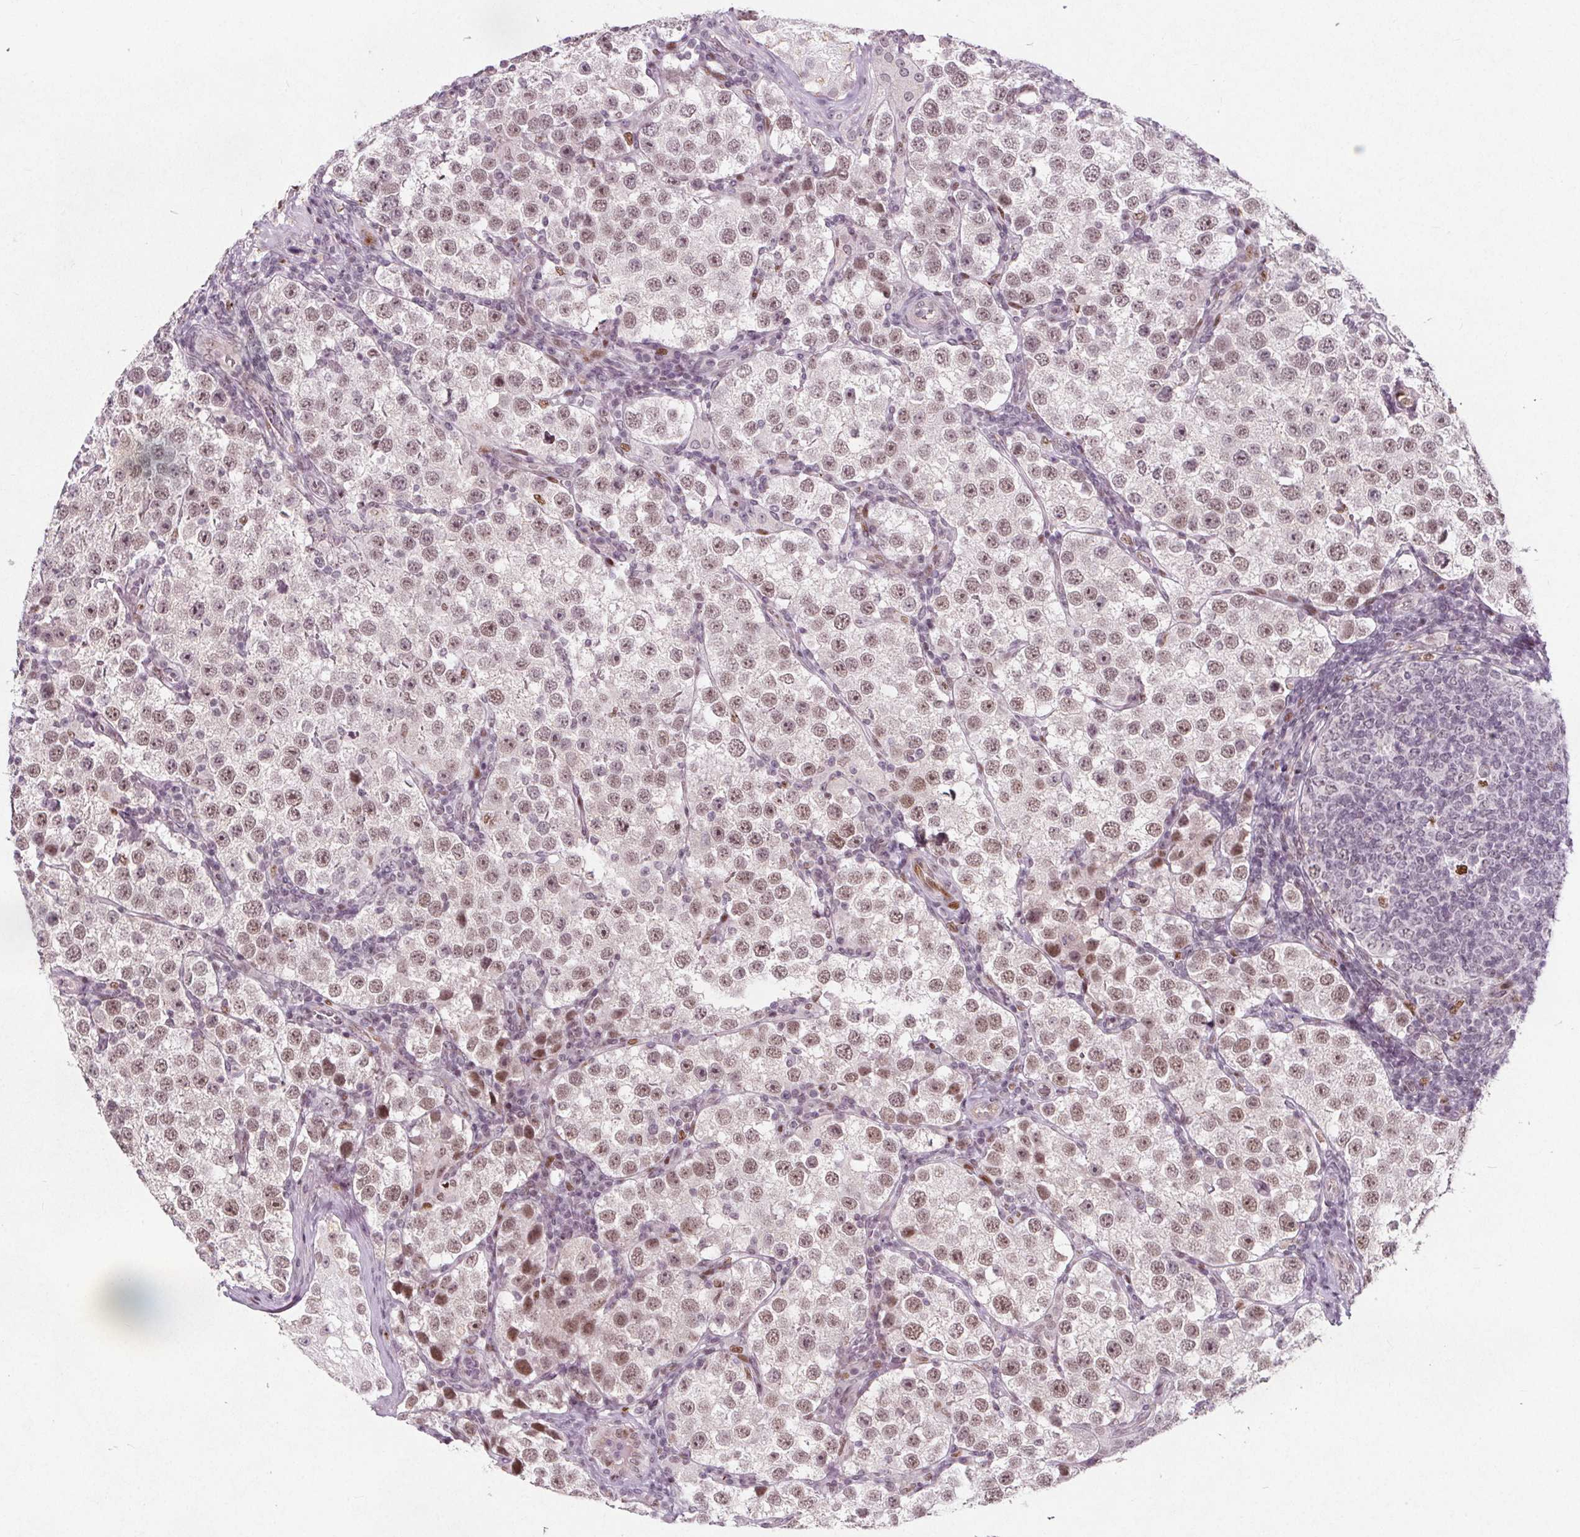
{"staining": {"intensity": "moderate", "quantity": ">75%", "location": "nuclear"}, "tissue": "testis cancer", "cell_type": "Tumor cells", "image_type": "cancer", "snomed": [{"axis": "morphology", "description": "Seminoma, NOS"}, {"axis": "topography", "description": "Testis"}], "caption": "Protein expression by immunohistochemistry shows moderate nuclear expression in approximately >75% of tumor cells in testis cancer (seminoma).", "gene": "TAF6L", "patient": {"sex": "male", "age": 37}}